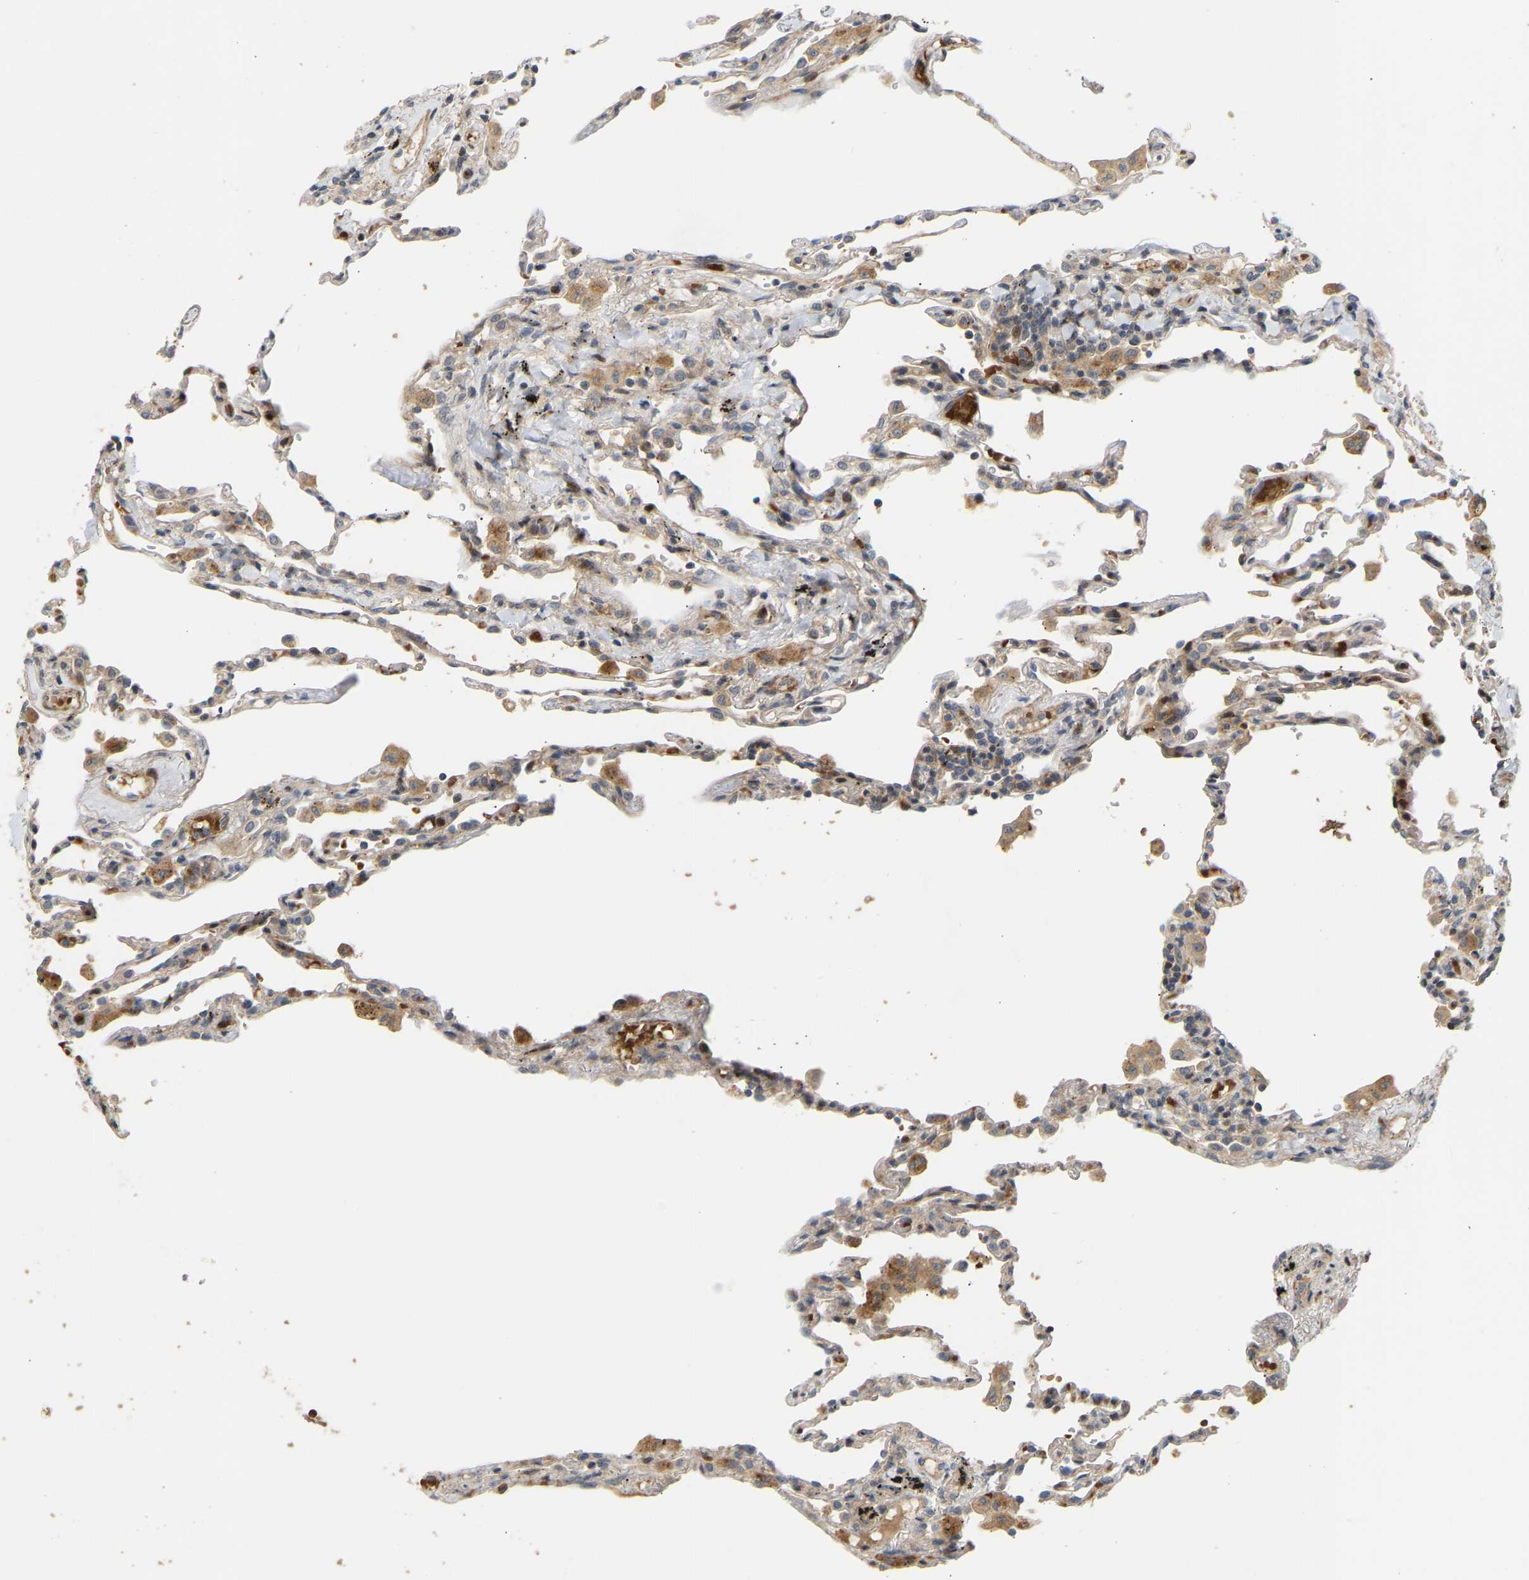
{"staining": {"intensity": "moderate", "quantity": "25%-75%", "location": "cytoplasmic/membranous"}, "tissue": "lung", "cell_type": "Alveolar cells", "image_type": "normal", "snomed": [{"axis": "morphology", "description": "Normal tissue, NOS"}, {"axis": "topography", "description": "Lung"}], "caption": "Lung stained for a protein displays moderate cytoplasmic/membranous positivity in alveolar cells. Nuclei are stained in blue.", "gene": "POGLUT2", "patient": {"sex": "male", "age": 59}}